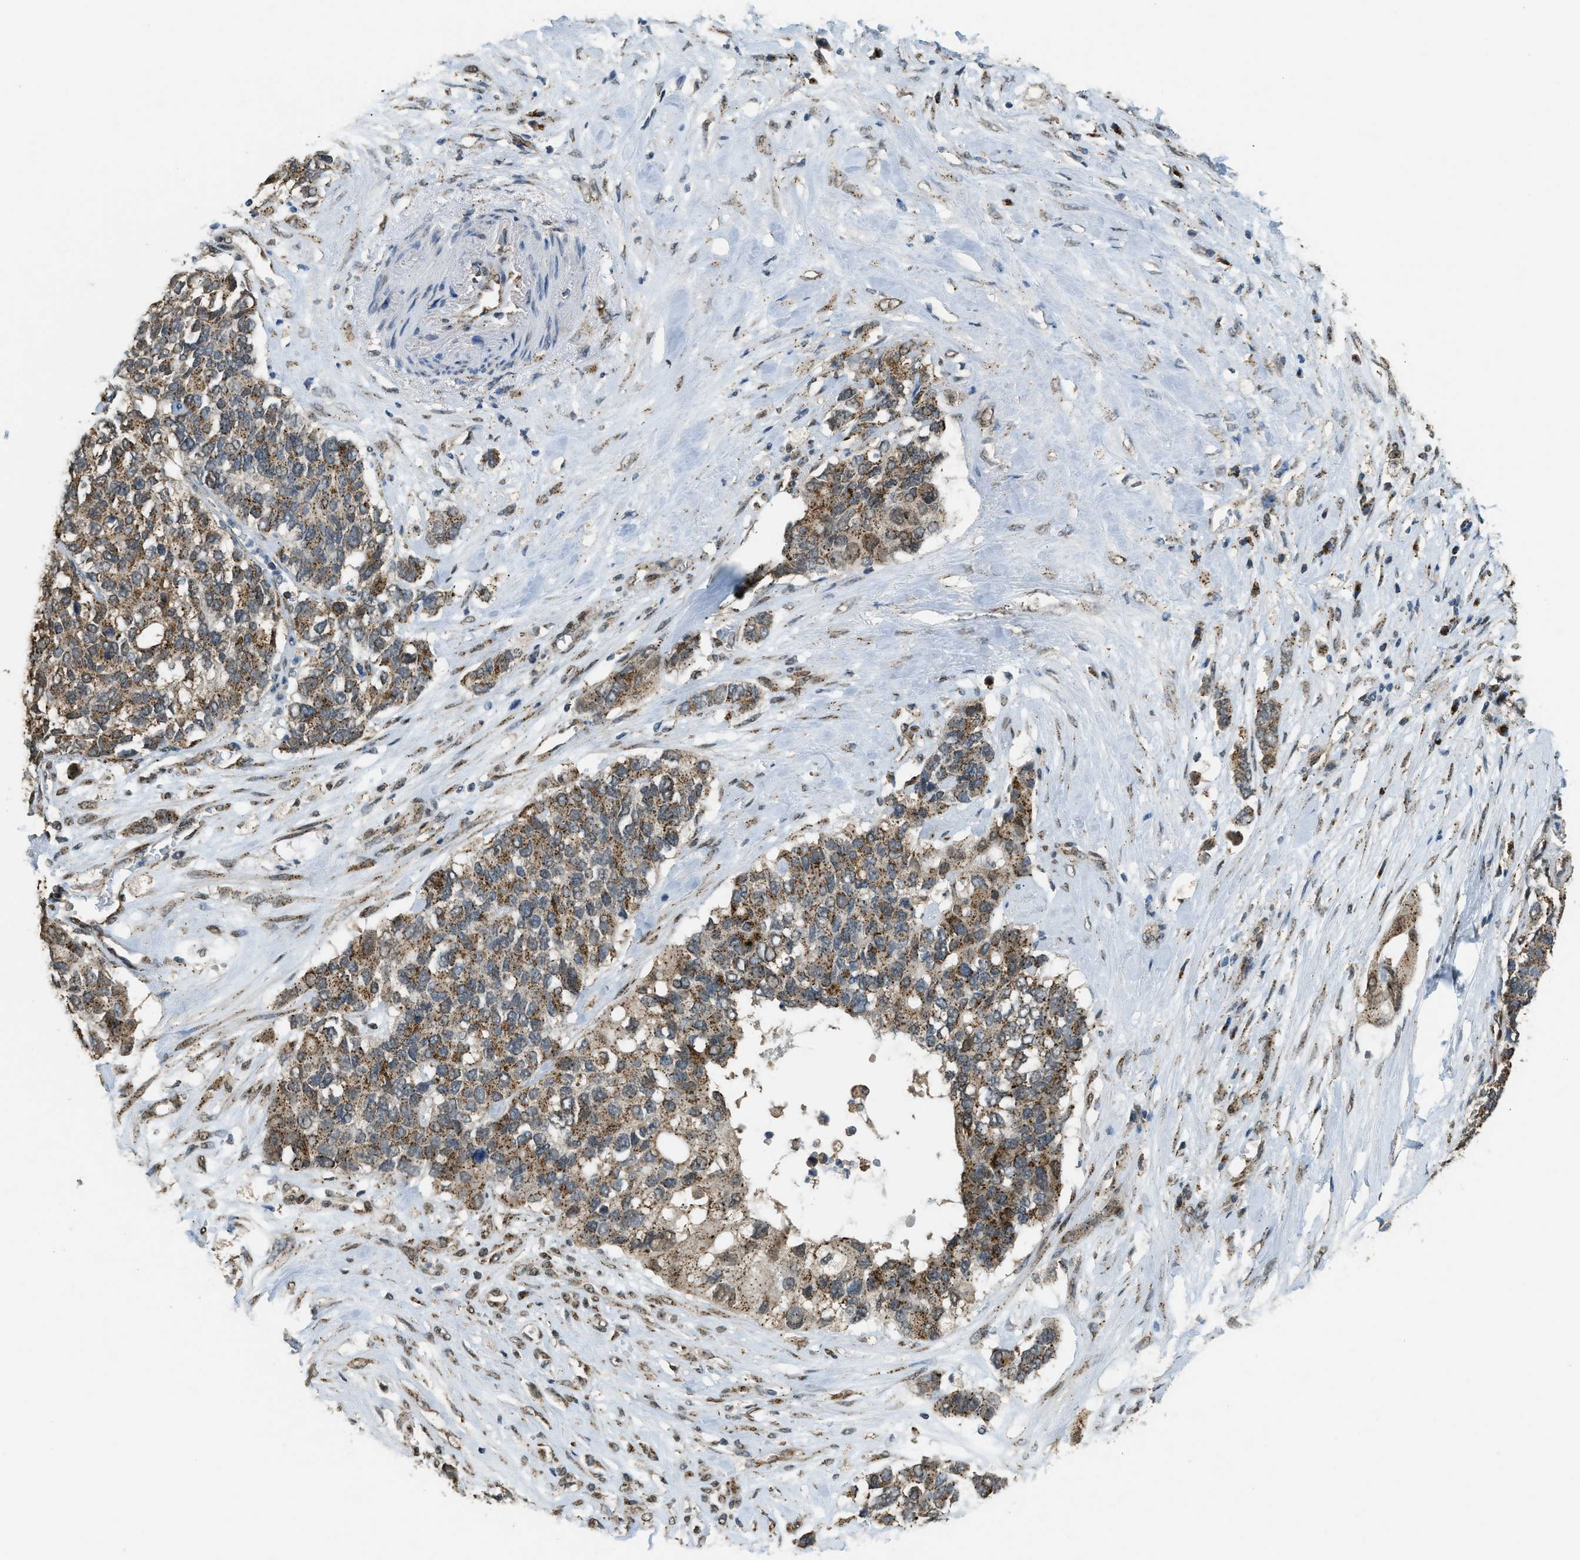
{"staining": {"intensity": "moderate", "quantity": ">75%", "location": "cytoplasmic/membranous"}, "tissue": "pancreatic cancer", "cell_type": "Tumor cells", "image_type": "cancer", "snomed": [{"axis": "morphology", "description": "Adenocarcinoma, NOS"}, {"axis": "topography", "description": "Pancreas"}], "caption": "This image reveals immunohistochemistry (IHC) staining of human pancreatic cancer (adenocarcinoma), with medium moderate cytoplasmic/membranous staining in approximately >75% of tumor cells.", "gene": "IPO7", "patient": {"sex": "female", "age": 56}}